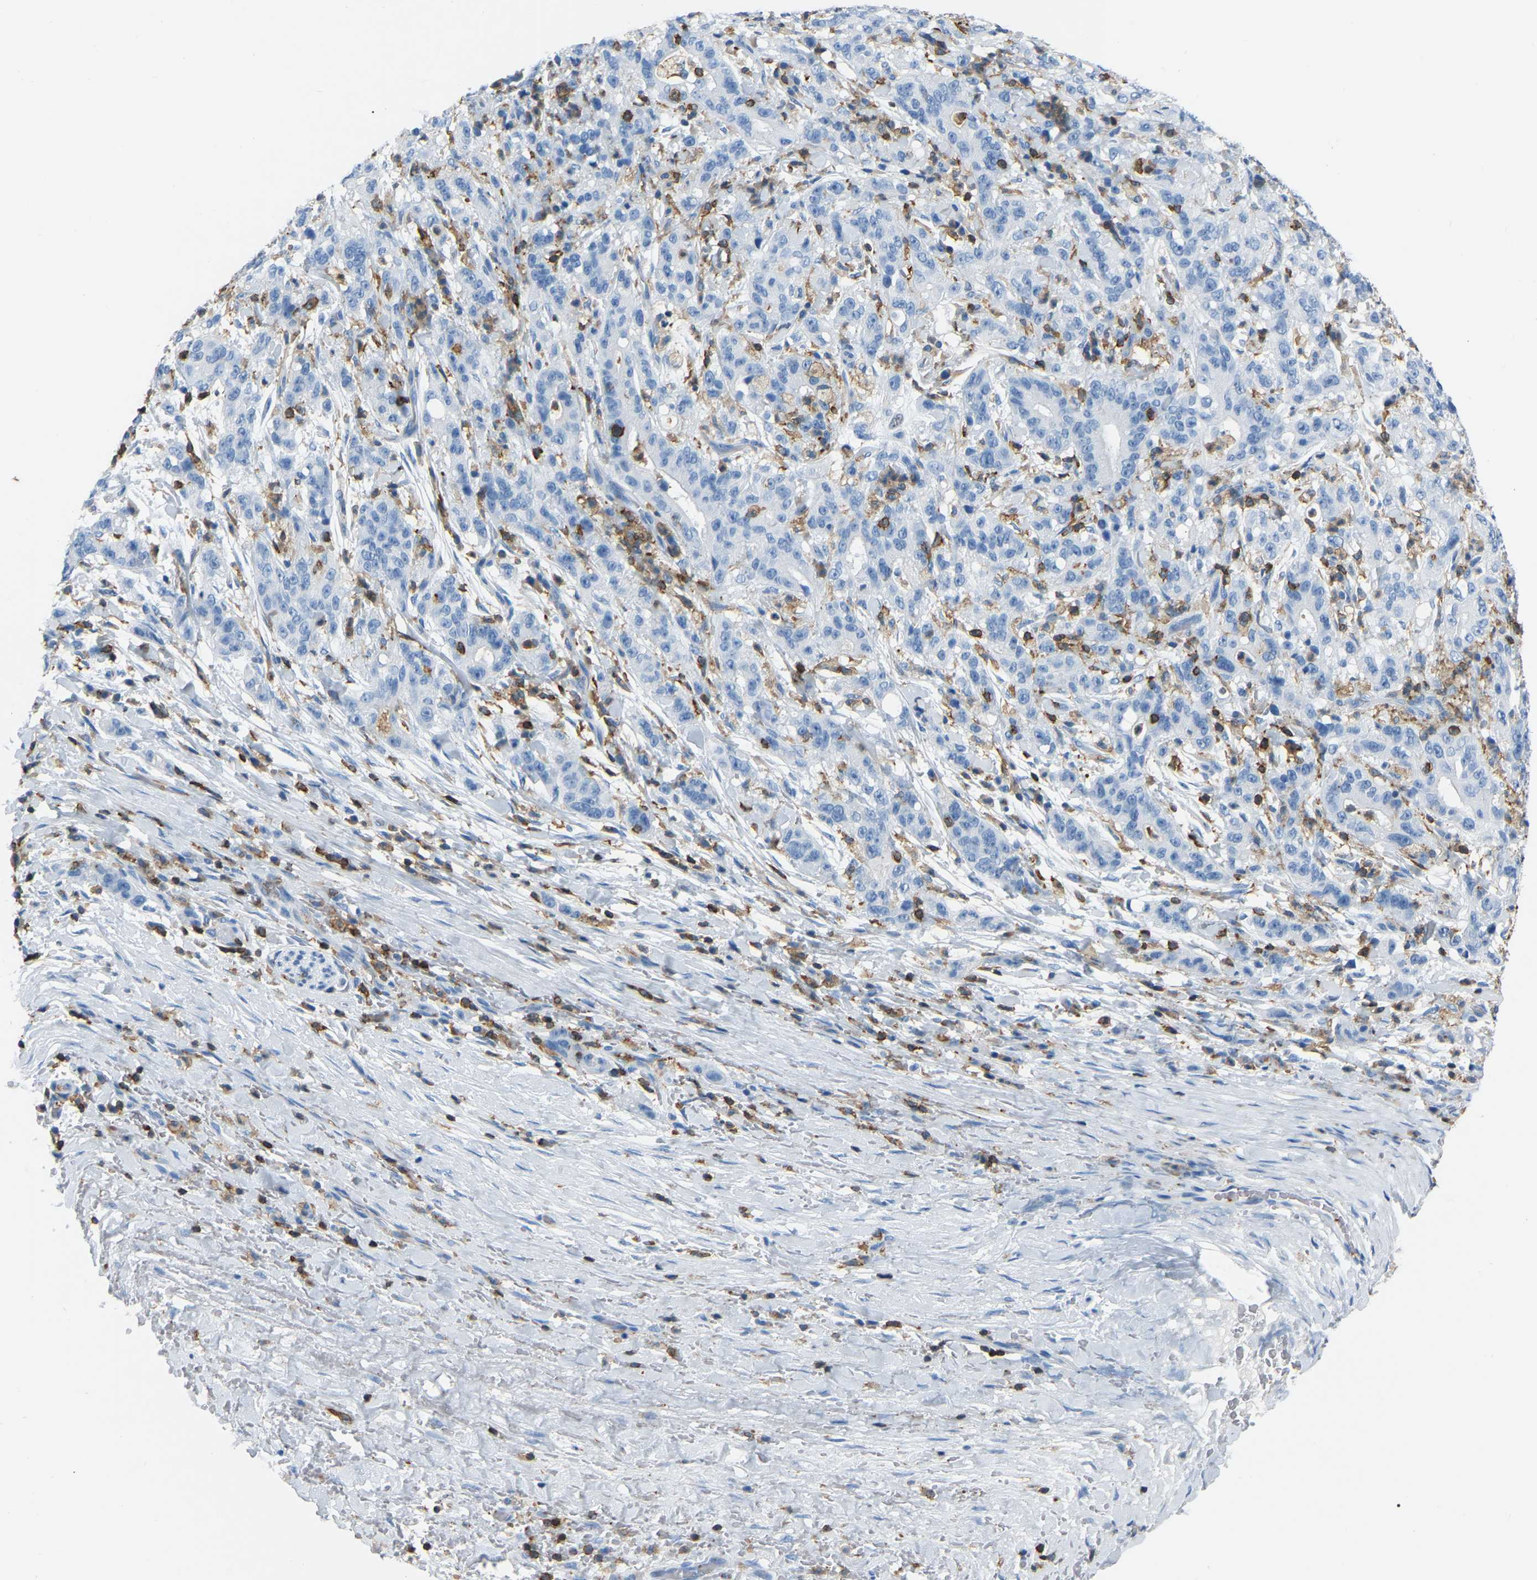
{"staining": {"intensity": "negative", "quantity": "none", "location": "none"}, "tissue": "liver cancer", "cell_type": "Tumor cells", "image_type": "cancer", "snomed": [{"axis": "morphology", "description": "Cholangiocarcinoma"}, {"axis": "topography", "description": "Liver"}], "caption": "DAB (3,3'-diaminobenzidine) immunohistochemical staining of liver cholangiocarcinoma shows no significant positivity in tumor cells. (DAB (3,3'-diaminobenzidine) immunohistochemistry, high magnification).", "gene": "ARHGAP45", "patient": {"sex": "female", "age": 38}}